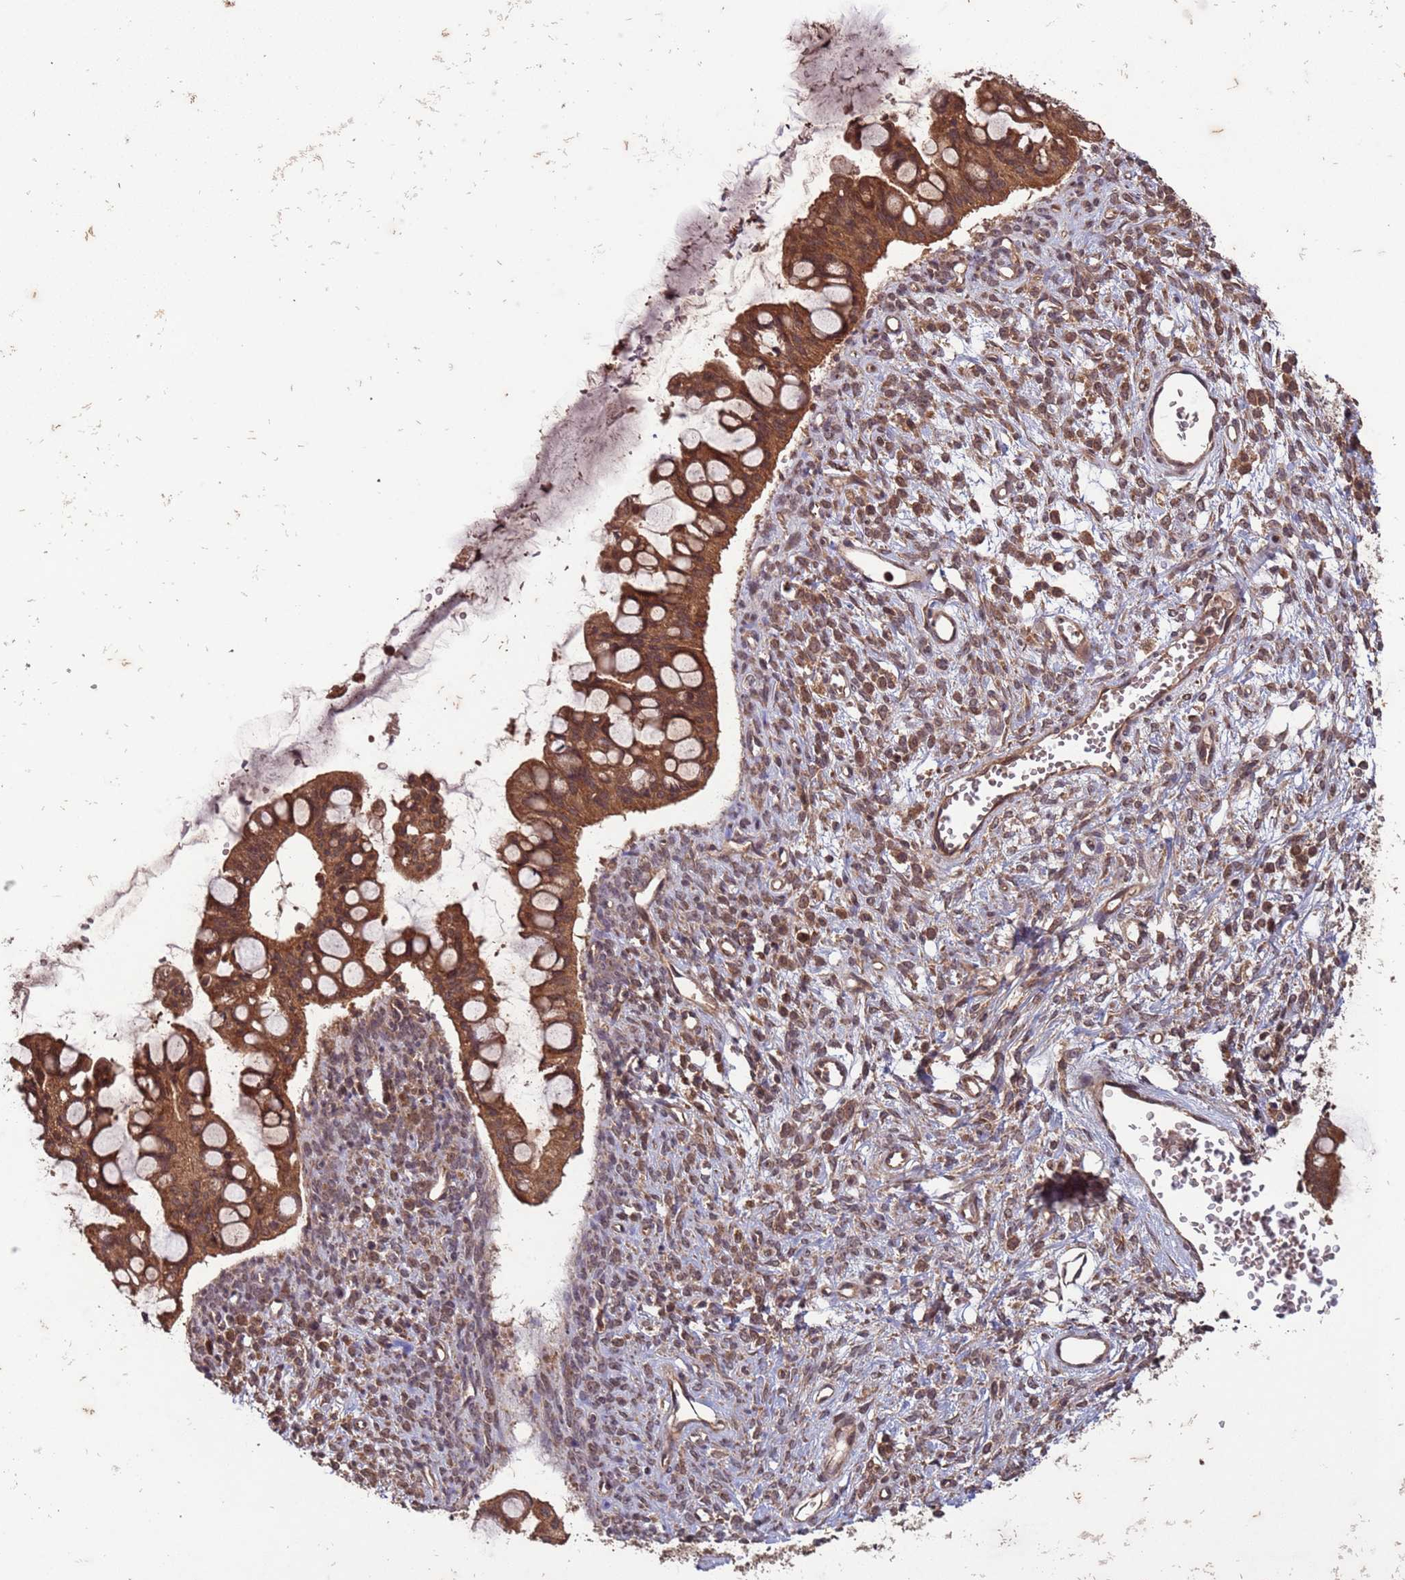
{"staining": {"intensity": "strong", "quantity": ">75%", "location": "cytoplasmic/membranous"}, "tissue": "ovarian cancer", "cell_type": "Tumor cells", "image_type": "cancer", "snomed": [{"axis": "morphology", "description": "Cystadenocarcinoma, mucinous, NOS"}, {"axis": "topography", "description": "Ovary"}], "caption": "Immunohistochemistry (IHC) (DAB) staining of human ovarian mucinous cystadenocarcinoma displays strong cytoplasmic/membranous protein expression in about >75% of tumor cells.", "gene": "ERI1", "patient": {"sex": "female", "age": 73}}